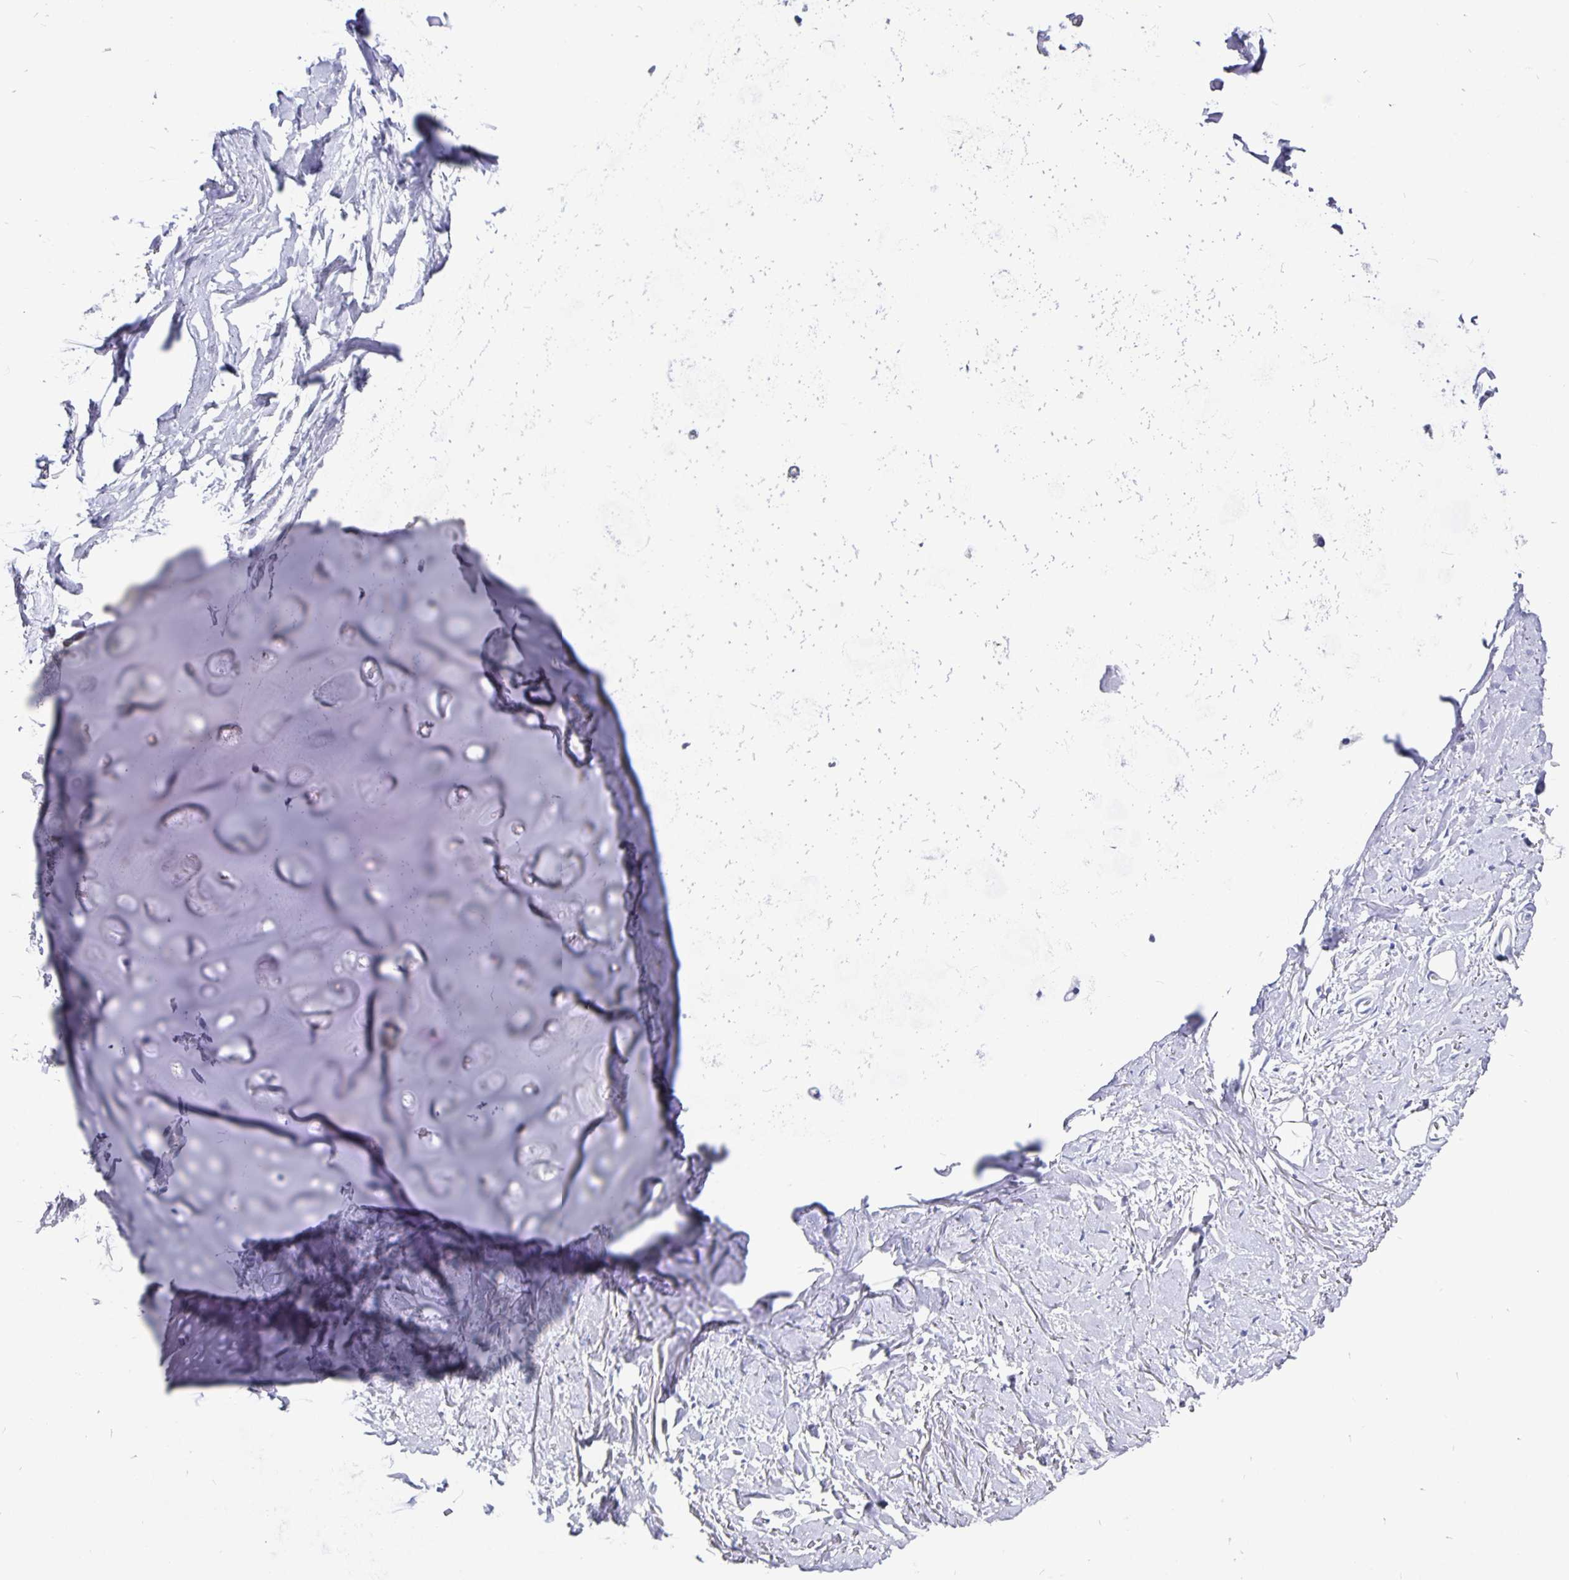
{"staining": {"intensity": "negative", "quantity": "none", "location": "none"}, "tissue": "adipose tissue", "cell_type": "Adipocytes", "image_type": "normal", "snomed": [{"axis": "morphology", "description": "Normal tissue, NOS"}, {"axis": "topography", "description": "Cartilage tissue"}, {"axis": "topography", "description": "Bronchus"}], "caption": "This is a image of IHC staining of unremarkable adipose tissue, which shows no positivity in adipocytes. (DAB immunohistochemistry with hematoxylin counter stain).", "gene": "ODF3B", "patient": {"sex": "female", "age": 79}}